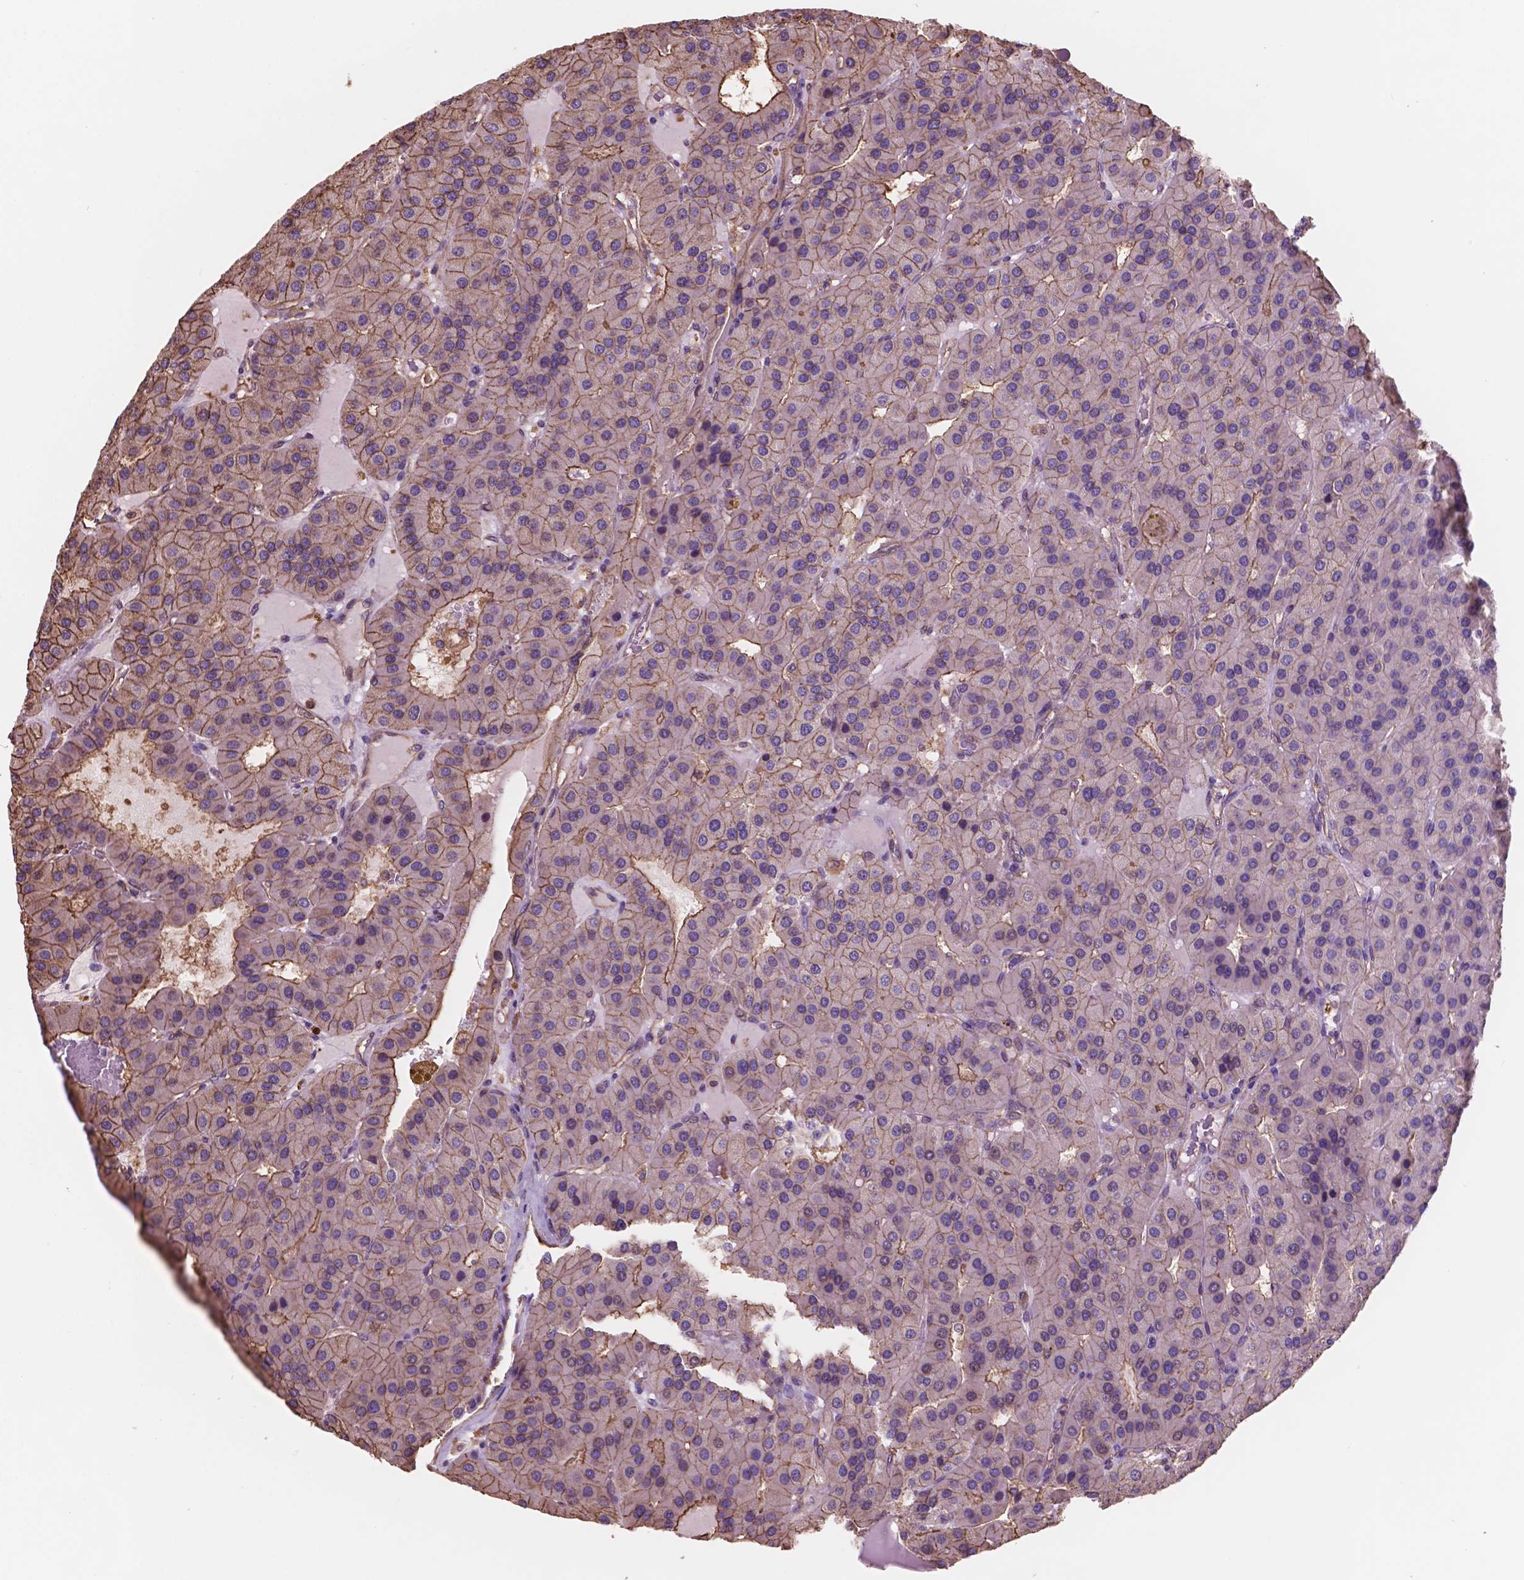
{"staining": {"intensity": "moderate", "quantity": ">75%", "location": "cytoplasmic/membranous"}, "tissue": "parathyroid gland", "cell_type": "Glandular cells", "image_type": "normal", "snomed": [{"axis": "morphology", "description": "Normal tissue, NOS"}, {"axis": "morphology", "description": "Adenoma, NOS"}, {"axis": "topography", "description": "Parathyroid gland"}], "caption": "Protein staining displays moderate cytoplasmic/membranous expression in approximately >75% of glandular cells in normal parathyroid gland.", "gene": "NIPA2", "patient": {"sex": "female", "age": 86}}